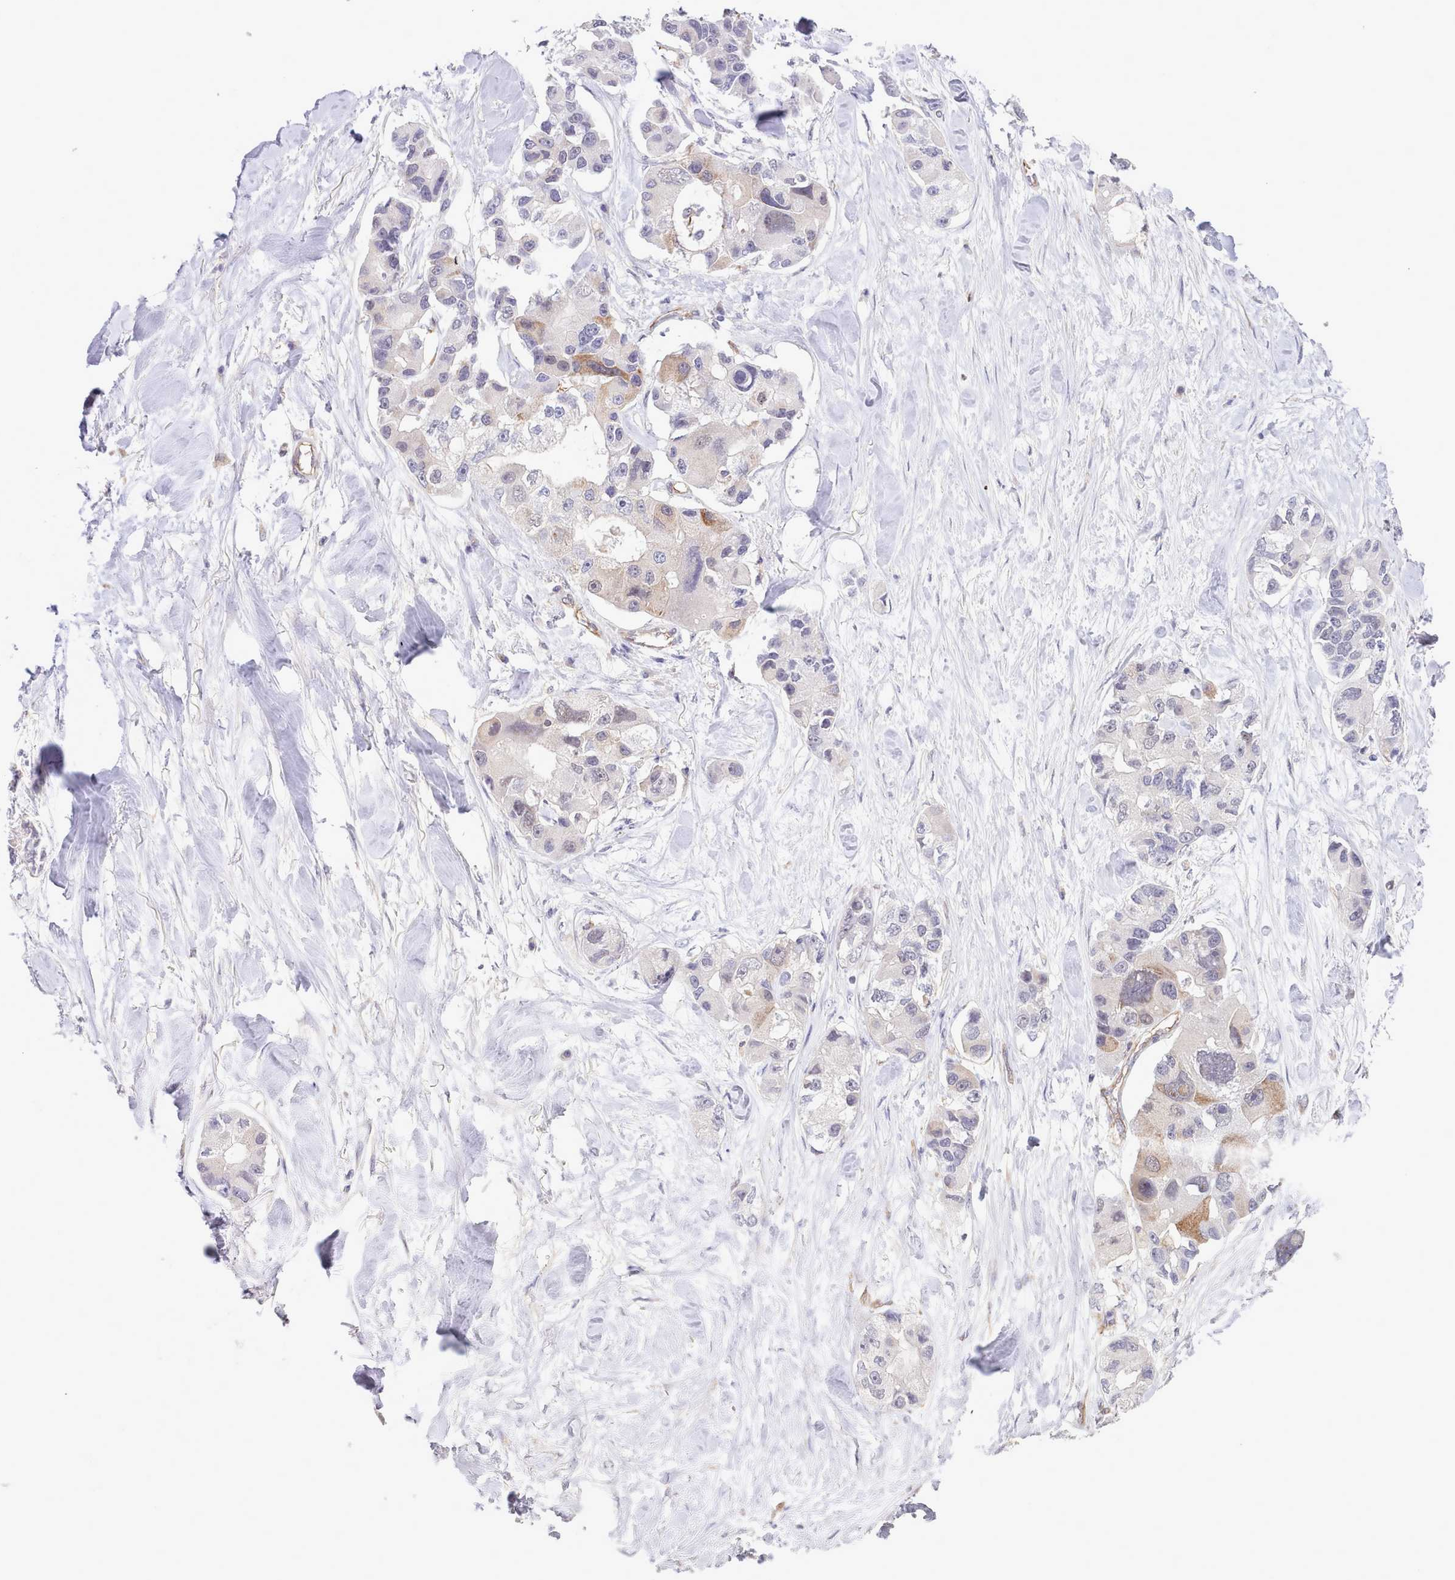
{"staining": {"intensity": "weak", "quantity": "<25%", "location": "cytoplasmic/membranous"}, "tissue": "lung cancer", "cell_type": "Tumor cells", "image_type": "cancer", "snomed": [{"axis": "morphology", "description": "Adenocarcinoma, NOS"}, {"axis": "topography", "description": "Lung"}], "caption": "This is an IHC histopathology image of lung cancer. There is no positivity in tumor cells.", "gene": "ZC3H13", "patient": {"sex": "female", "age": 54}}